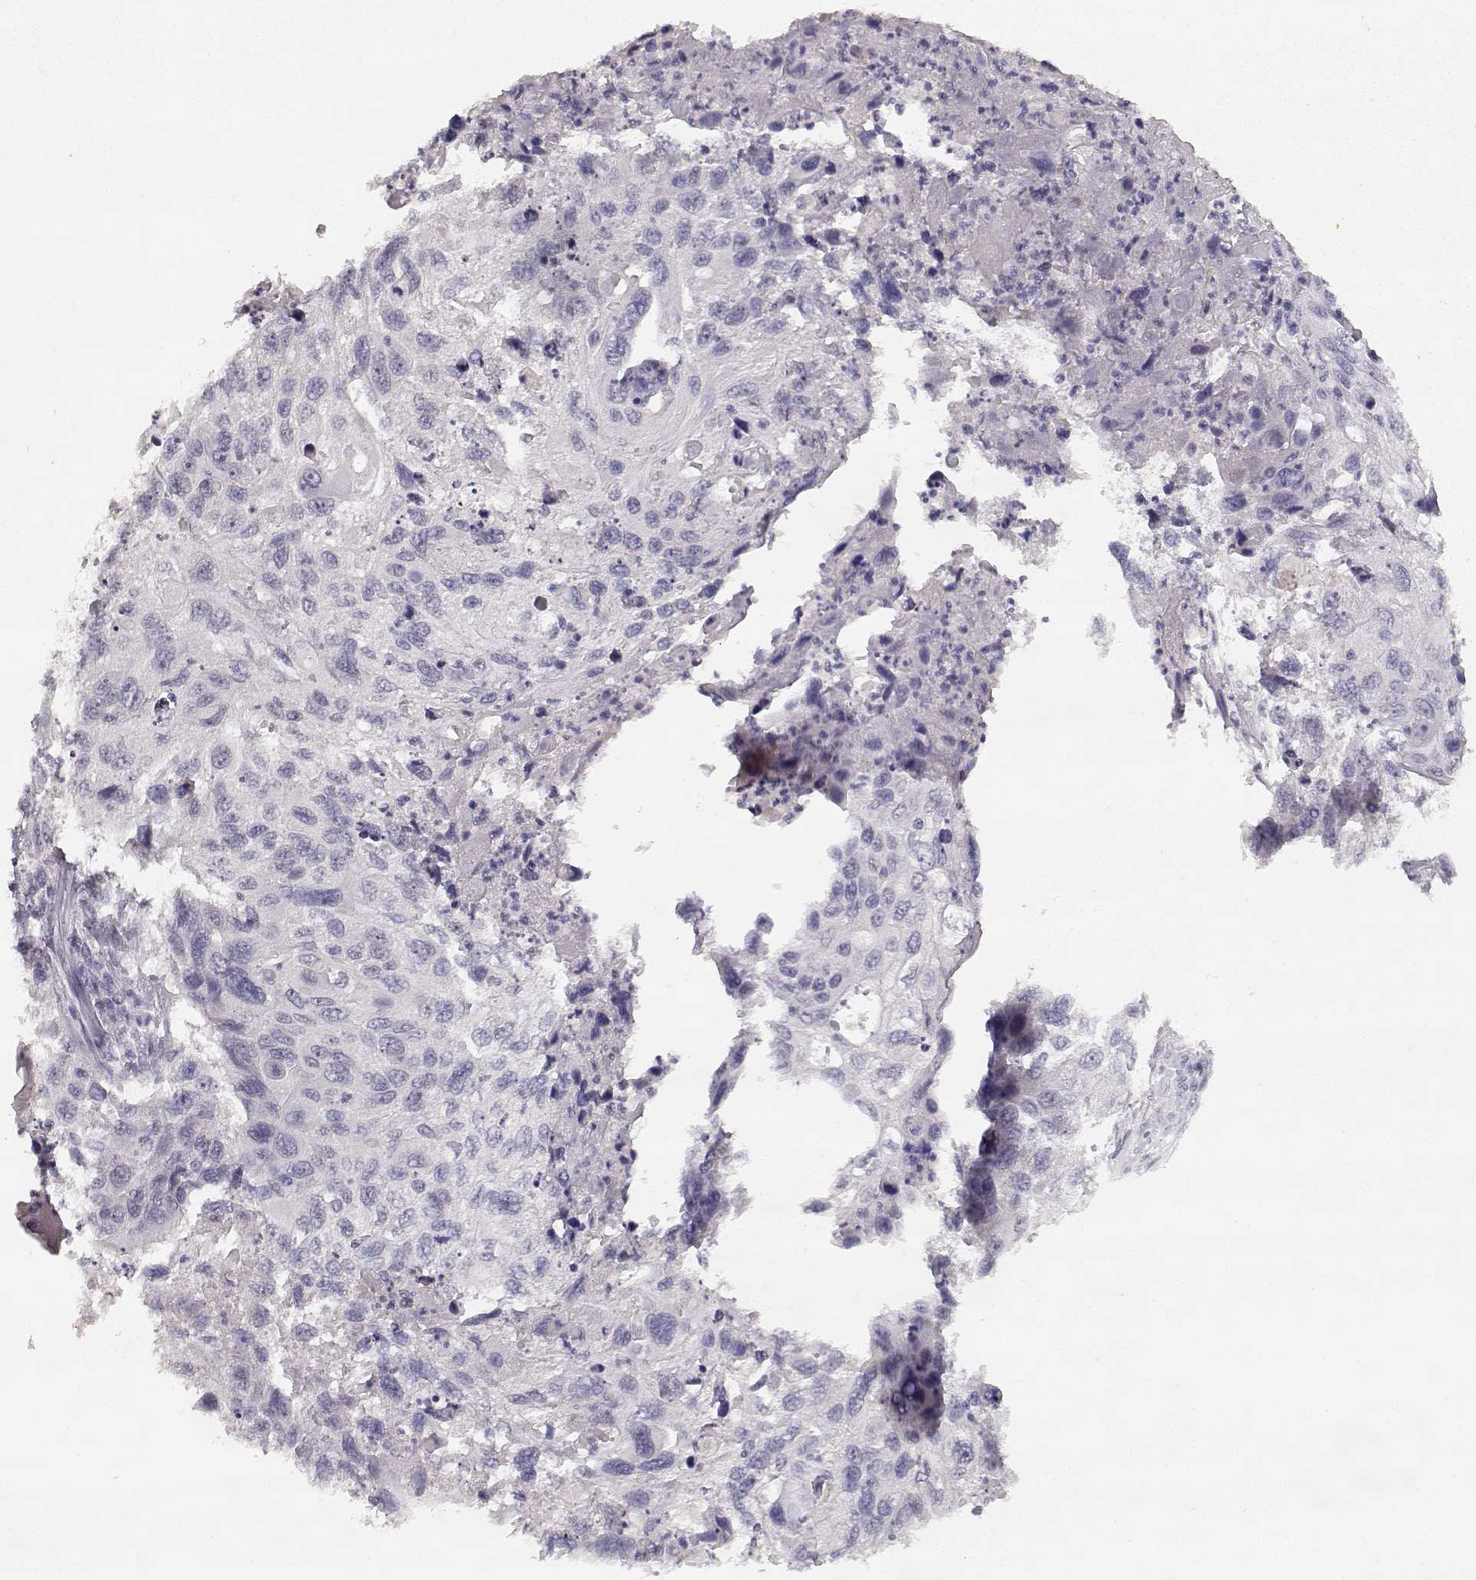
{"staining": {"intensity": "negative", "quantity": "none", "location": "none"}, "tissue": "cervical cancer", "cell_type": "Tumor cells", "image_type": "cancer", "snomed": [{"axis": "morphology", "description": "Squamous cell carcinoma, NOS"}, {"axis": "topography", "description": "Cervix"}], "caption": "IHC image of neoplastic tissue: squamous cell carcinoma (cervical) stained with DAB (3,3'-diaminobenzidine) reveals no significant protein positivity in tumor cells.", "gene": "TPH2", "patient": {"sex": "female", "age": 70}}